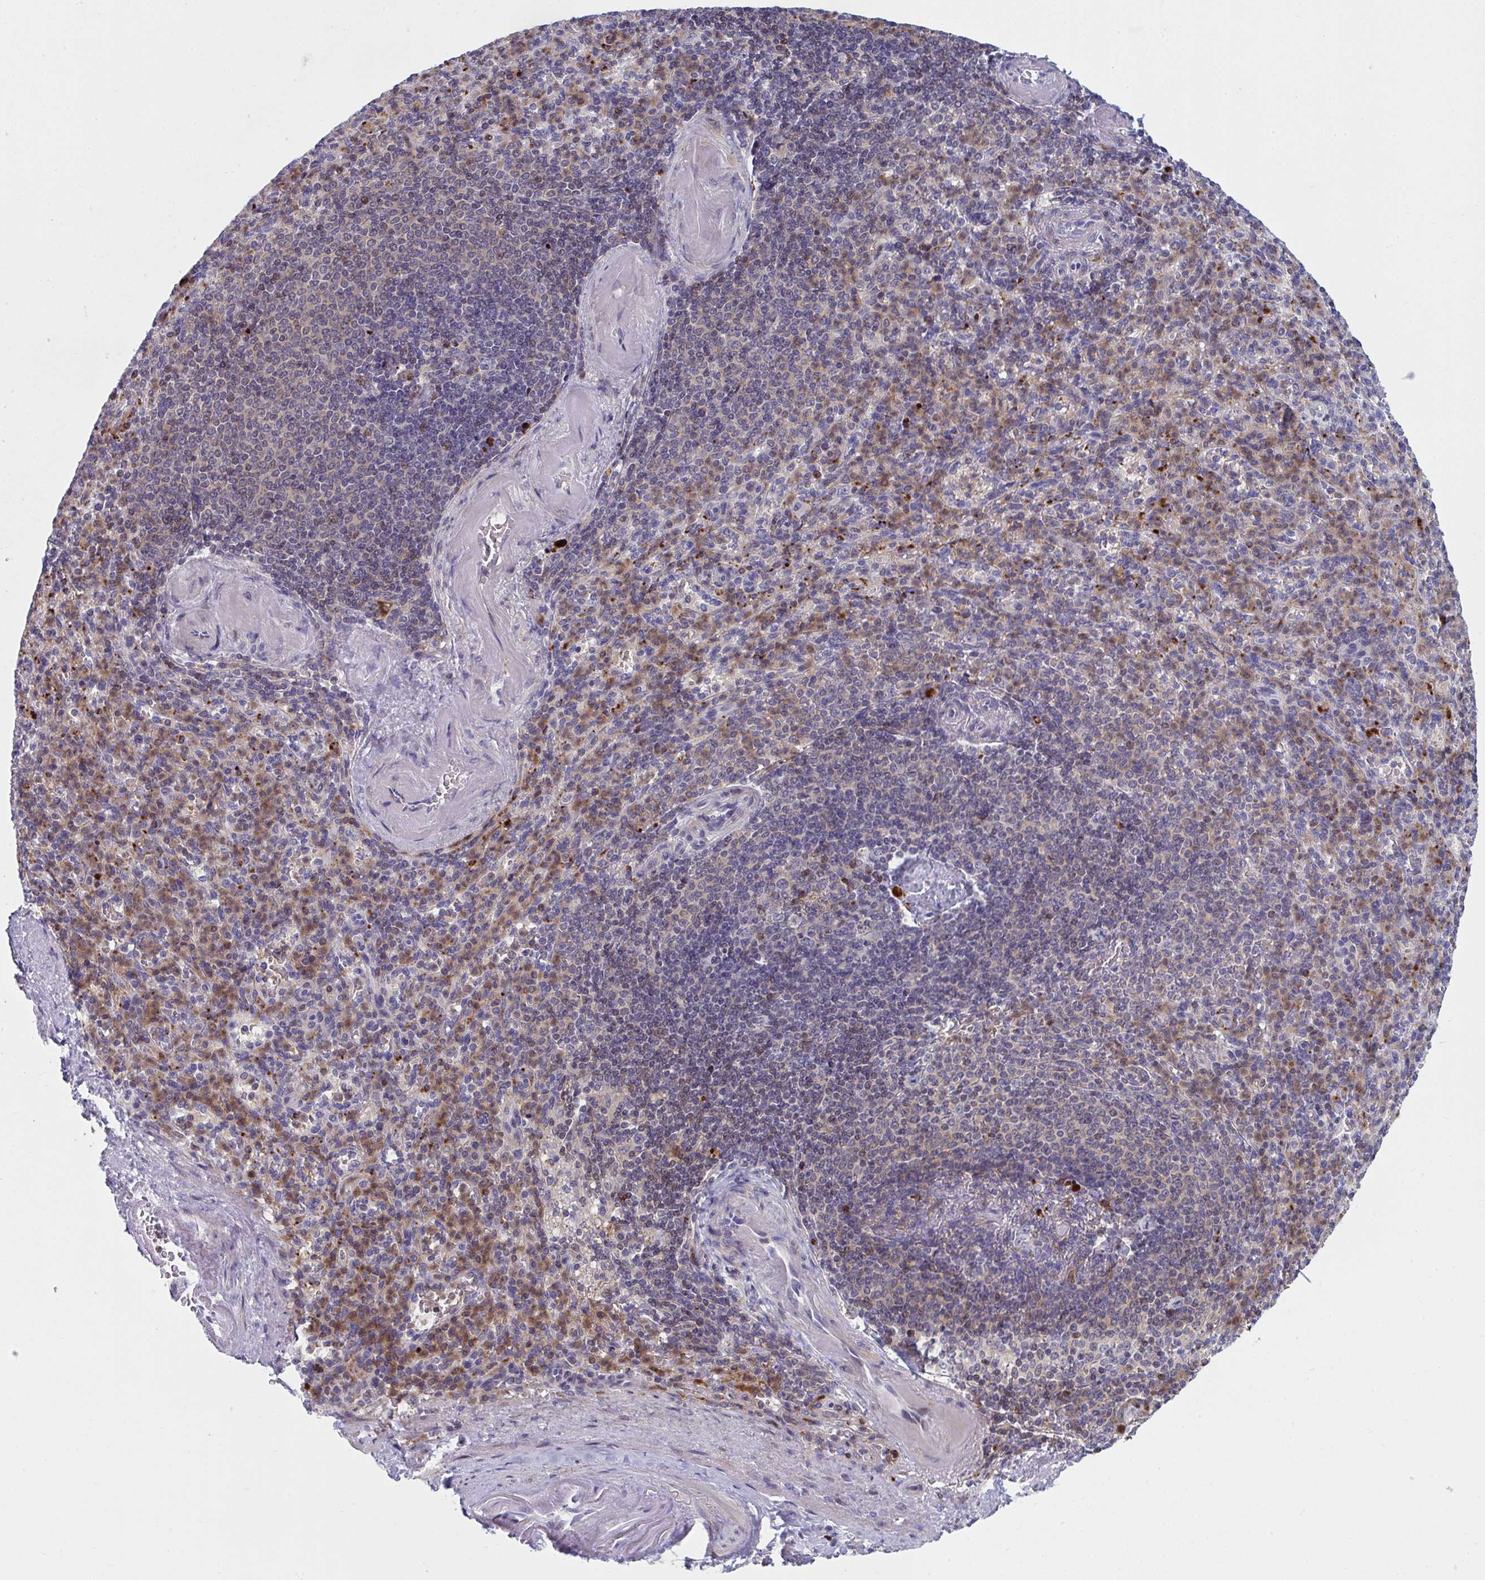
{"staining": {"intensity": "strong", "quantity": "25%-75%", "location": "cytoplasmic/membranous"}, "tissue": "spleen", "cell_type": "Cells in red pulp", "image_type": "normal", "snomed": [{"axis": "morphology", "description": "Normal tissue, NOS"}, {"axis": "topography", "description": "Spleen"}], "caption": "Cells in red pulp show strong cytoplasmic/membranous positivity in approximately 25%-75% of cells in normal spleen. (Stains: DAB in brown, nuclei in blue, Microscopy: brightfield microscopy at high magnification).", "gene": "AOC2", "patient": {"sex": "female", "age": 74}}